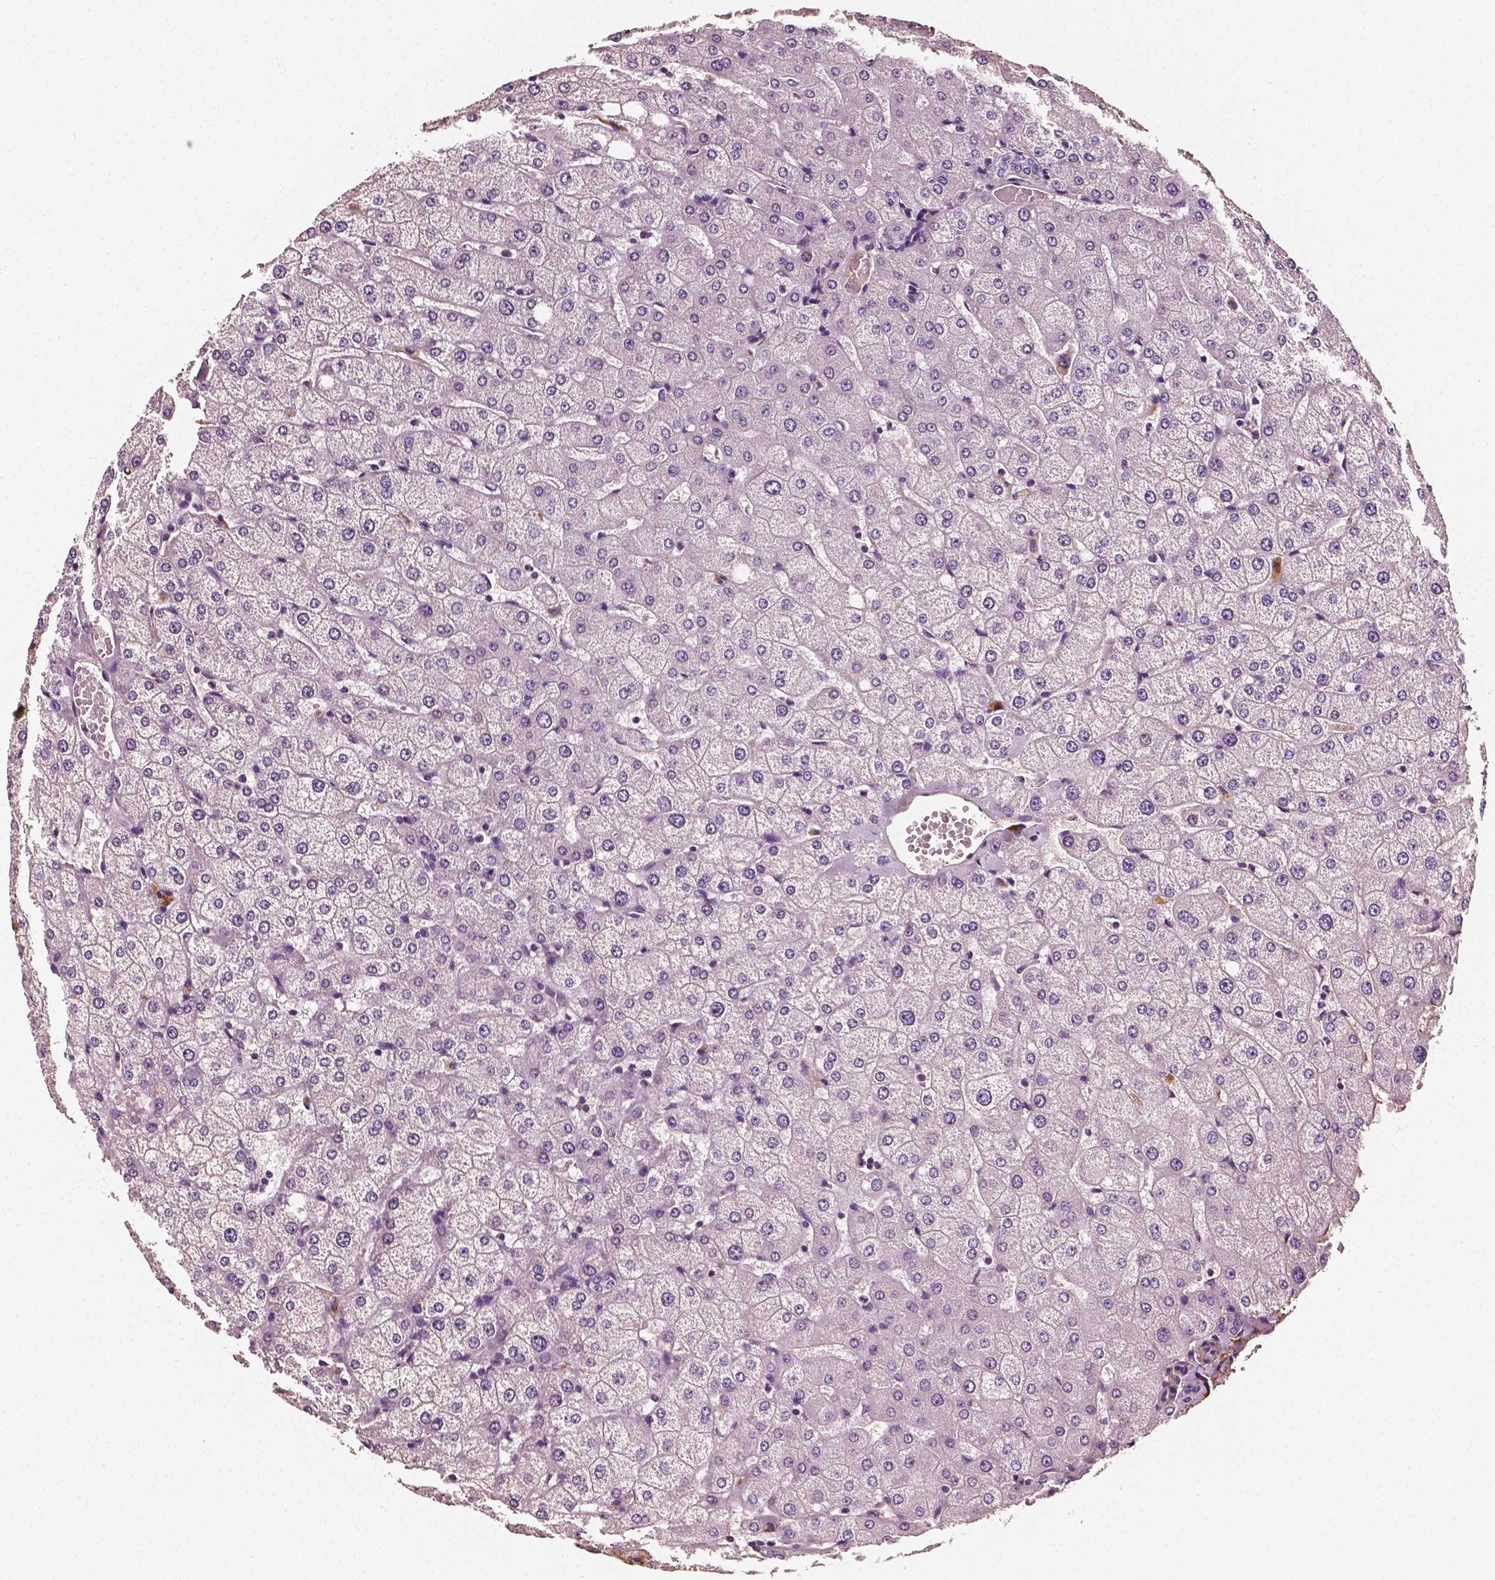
{"staining": {"intensity": "negative", "quantity": "none", "location": "none"}, "tissue": "liver", "cell_type": "Cholangiocytes", "image_type": "normal", "snomed": [{"axis": "morphology", "description": "Normal tissue, NOS"}, {"axis": "topography", "description": "Liver"}], "caption": "Immunohistochemistry (IHC) of benign liver displays no expression in cholangiocytes.", "gene": "FBLN1", "patient": {"sex": "female", "age": 54}}